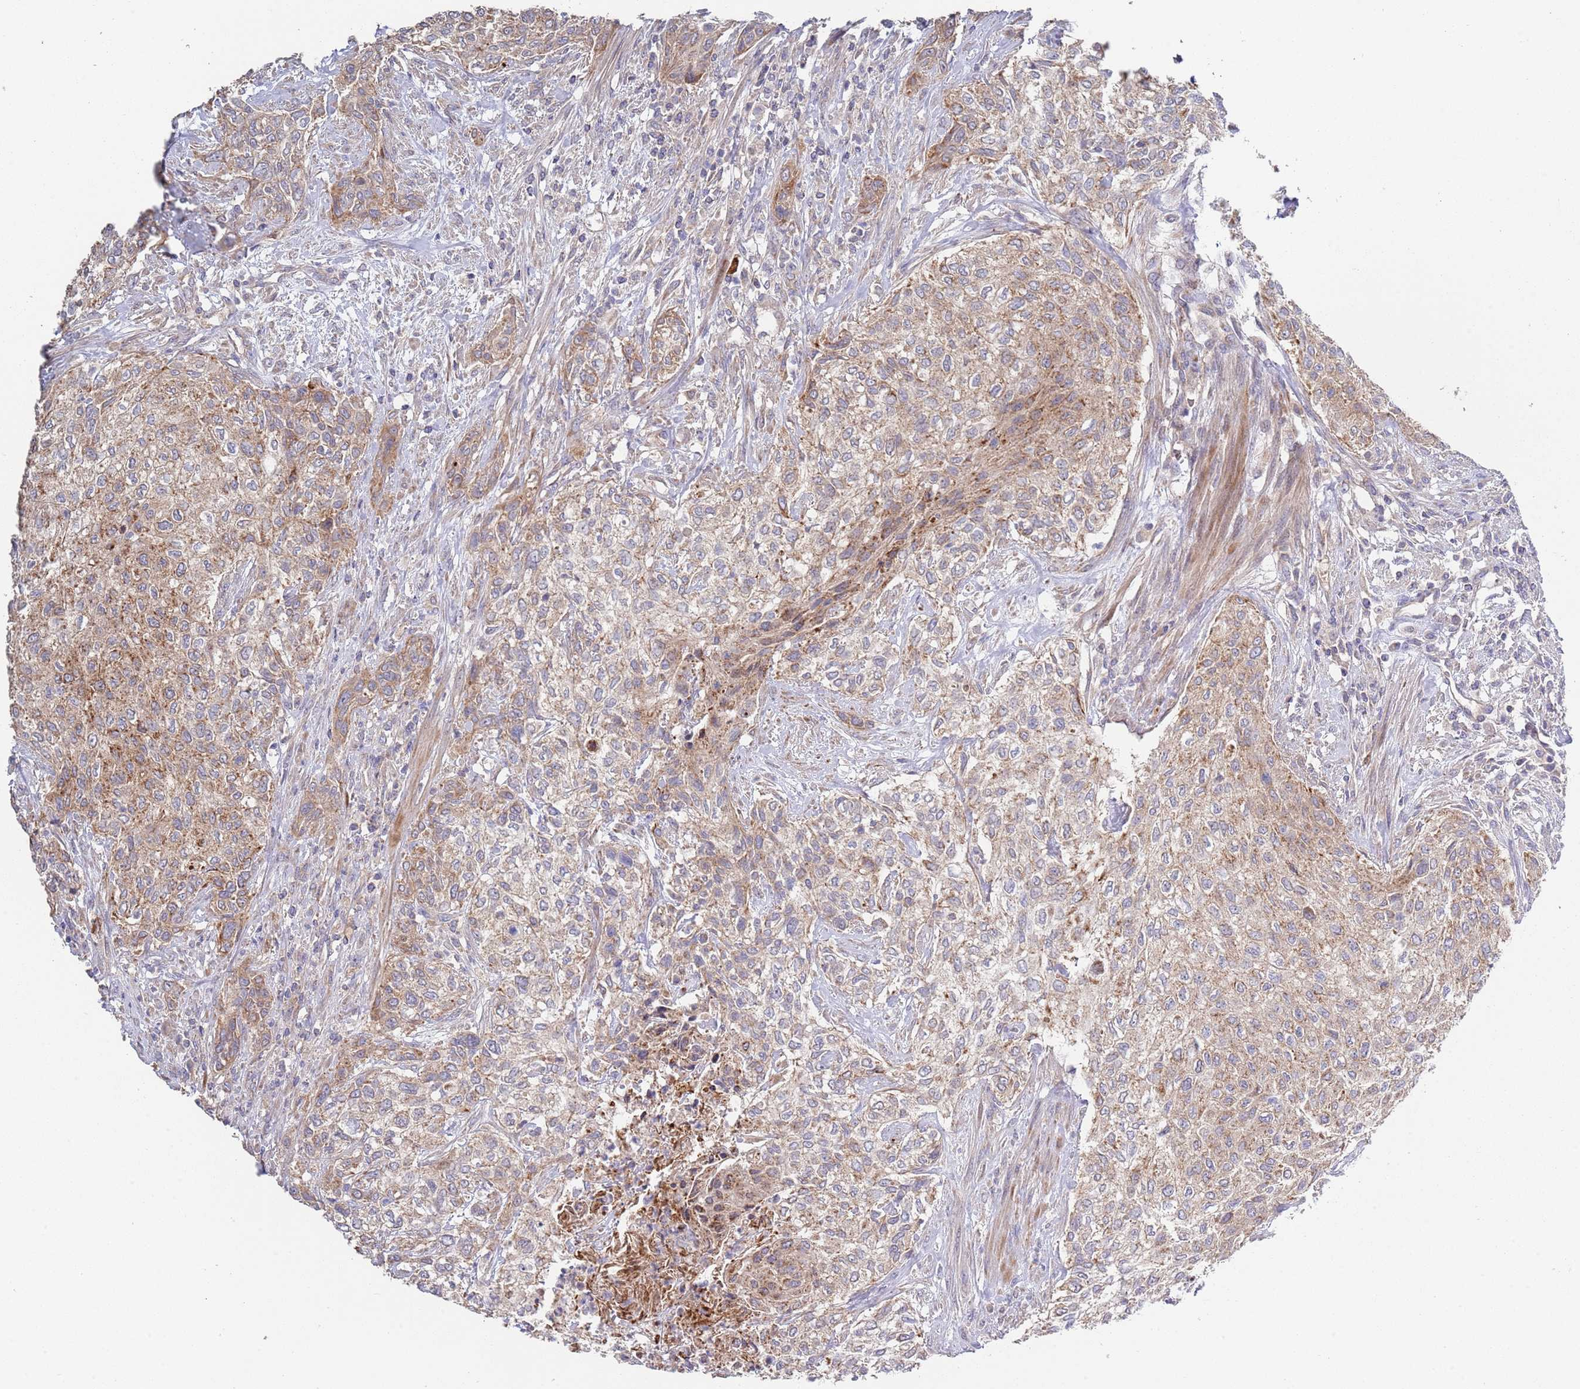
{"staining": {"intensity": "weak", "quantity": ">75%", "location": "cytoplasmic/membranous"}, "tissue": "urothelial cancer", "cell_type": "Tumor cells", "image_type": "cancer", "snomed": [{"axis": "morphology", "description": "Normal tissue, NOS"}, {"axis": "morphology", "description": "Urothelial carcinoma, NOS"}, {"axis": "topography", "description": "Urinary bladder"}, {"axis": "topography", "description": "Peripheral nerve tissue"}], "caption": "A micrograph of urothelial cancer stained for a protein exhibits weak cytoplasmic/membranous brown staining in tumor cells.", "gene": "ABCC10", "patient": {"sex": "male", "age": 35}}